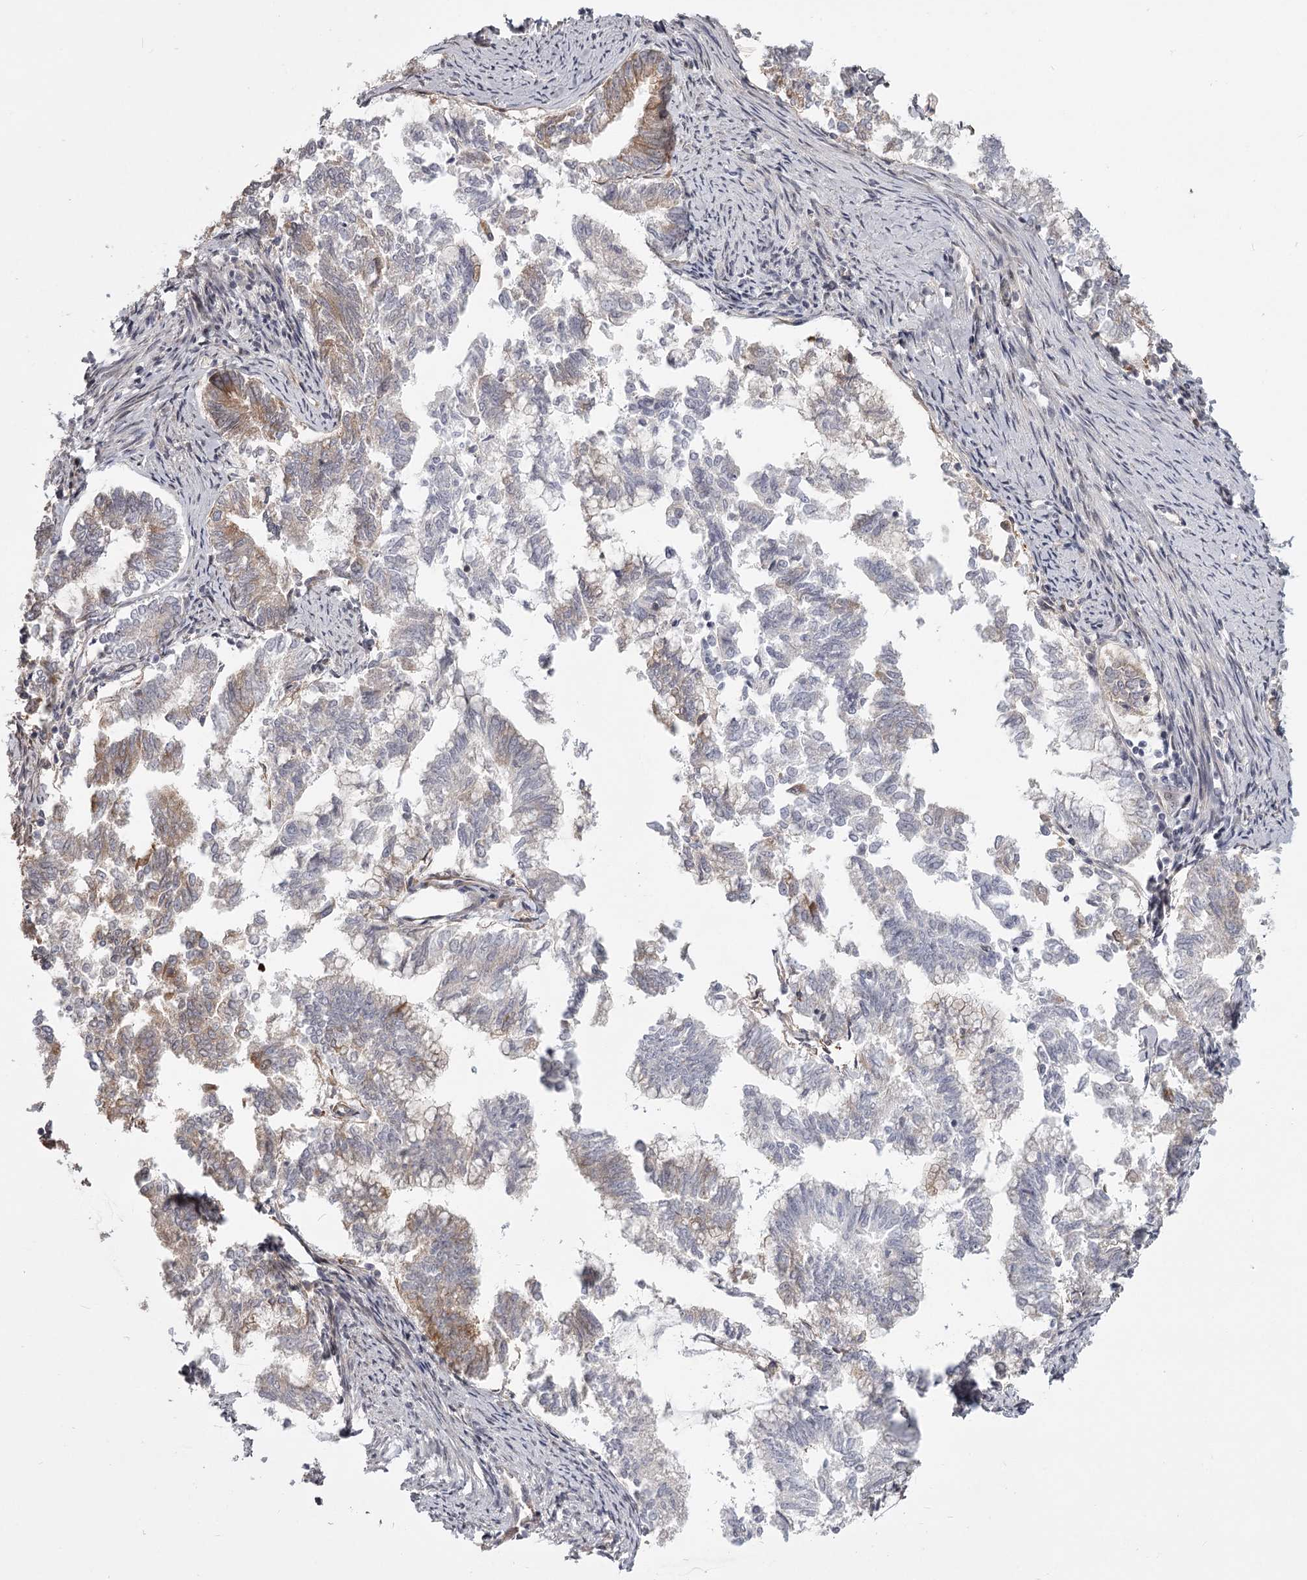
{"staining": {"intensity": "moderate", "quantity": "<25%", "location": "cytoplasmic/membranous"}, "tissue": "endometrial cancer", "cell_type": "Tumor cells", "image_type": "cancer", "snomed": [{"axis": "morphology", "description": "Adenocarcinoma, NOS"}, {"axis": "topography", "description": "Endometrium"}], "caption": "A brown stain shows moderate cytoplasmic/membranous expression of a protein in endometrial adenocarcinoma tumor cells.", "gene": "CCNG2", "patient": {"sex": "female", "age": 79}}